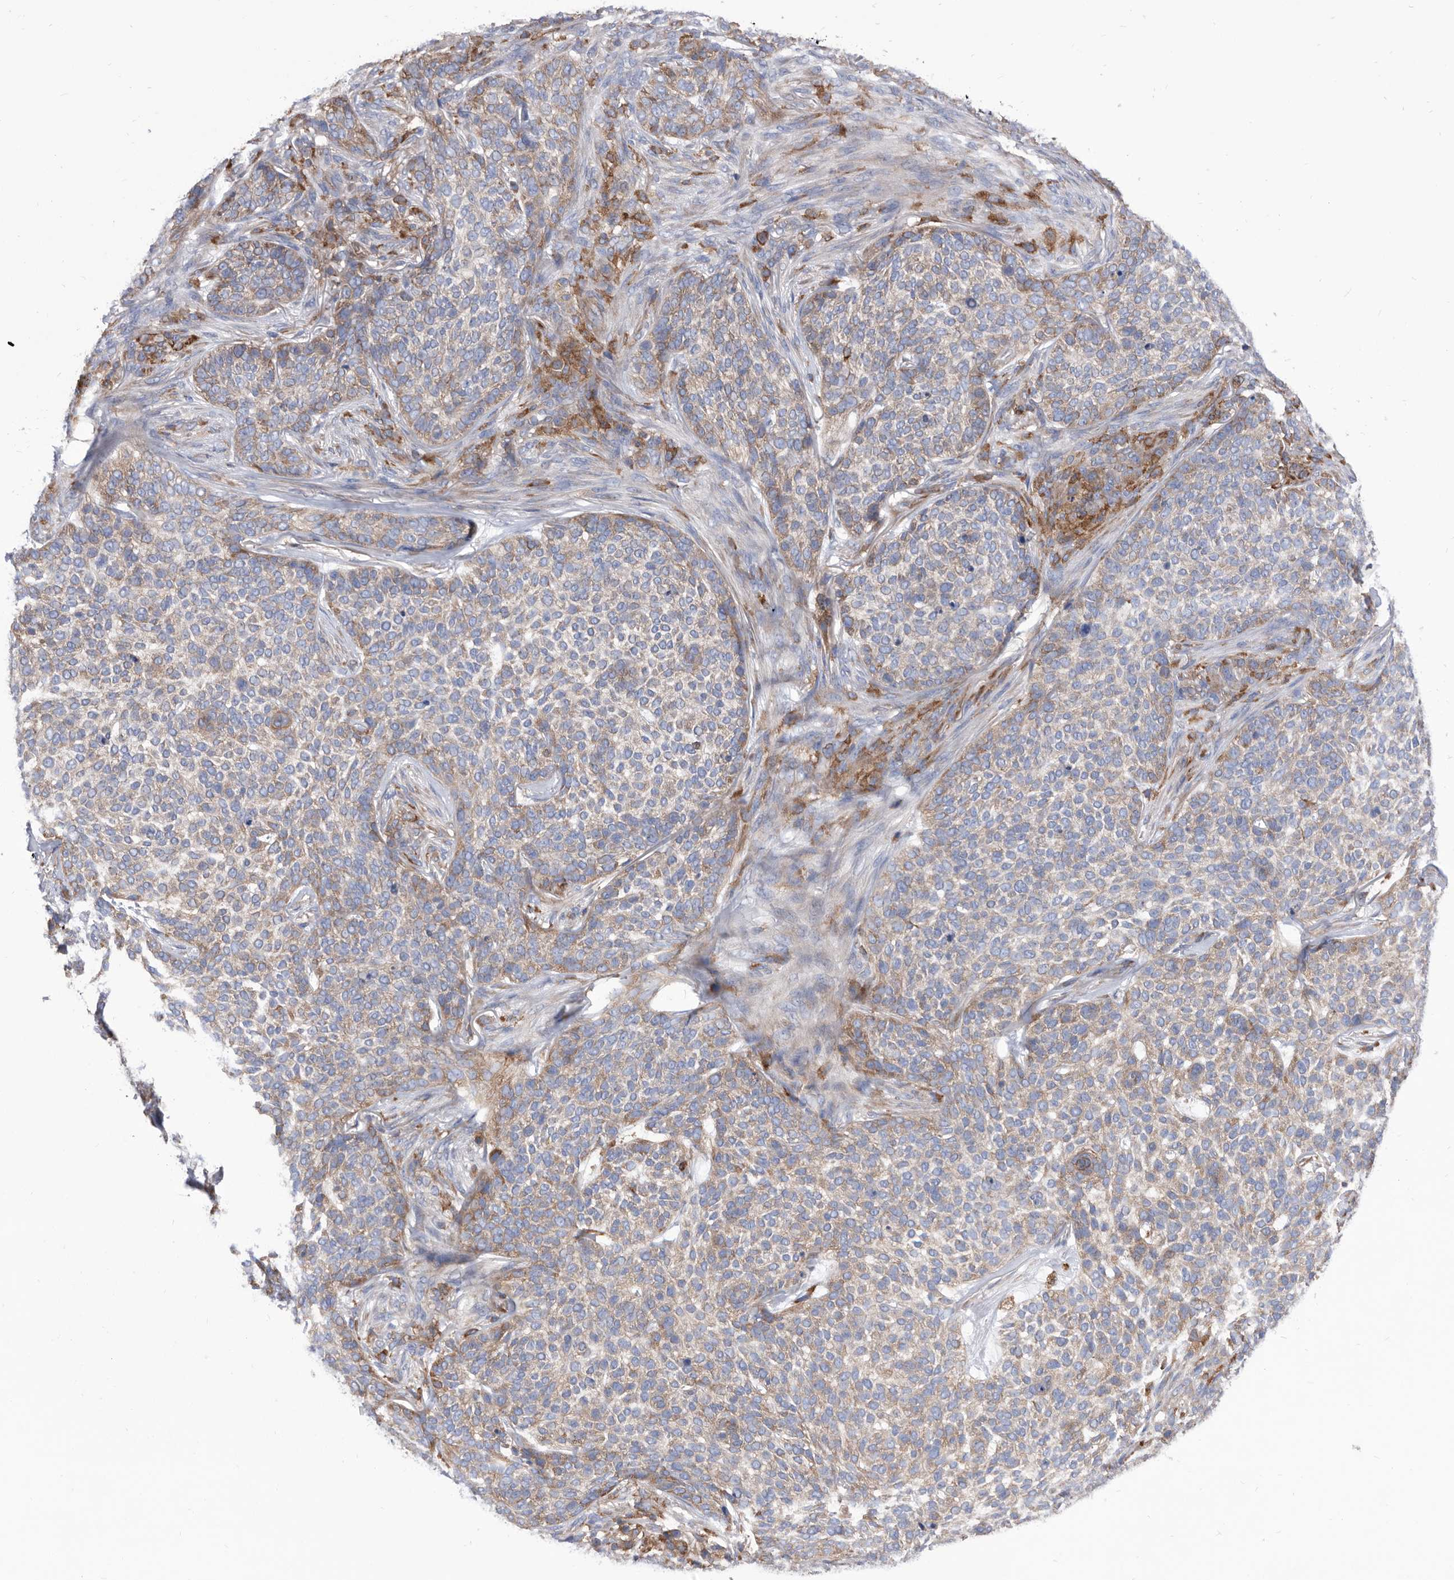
{"staining": {"intensity": "weak", "quantity": "<25%", "location": "cytoplasmic/membranous"}, "tissue": "skin cancer", "cell_type": "Tumor cells", "image_type": "cancer", "snomed": [{"axis": "morphology", "description": "Basal cell carcinoma"}, {"axis": "topography", "description": "Skin"}], "caption": "An immunohistochemistry photomicrograph of basal cell carcinoma (skin) is shown. There is no staining in tumor cells of basal cell carcinoma (skin).", "gene": "SMG7", "patient": {"sex": "female", "age": 64}}